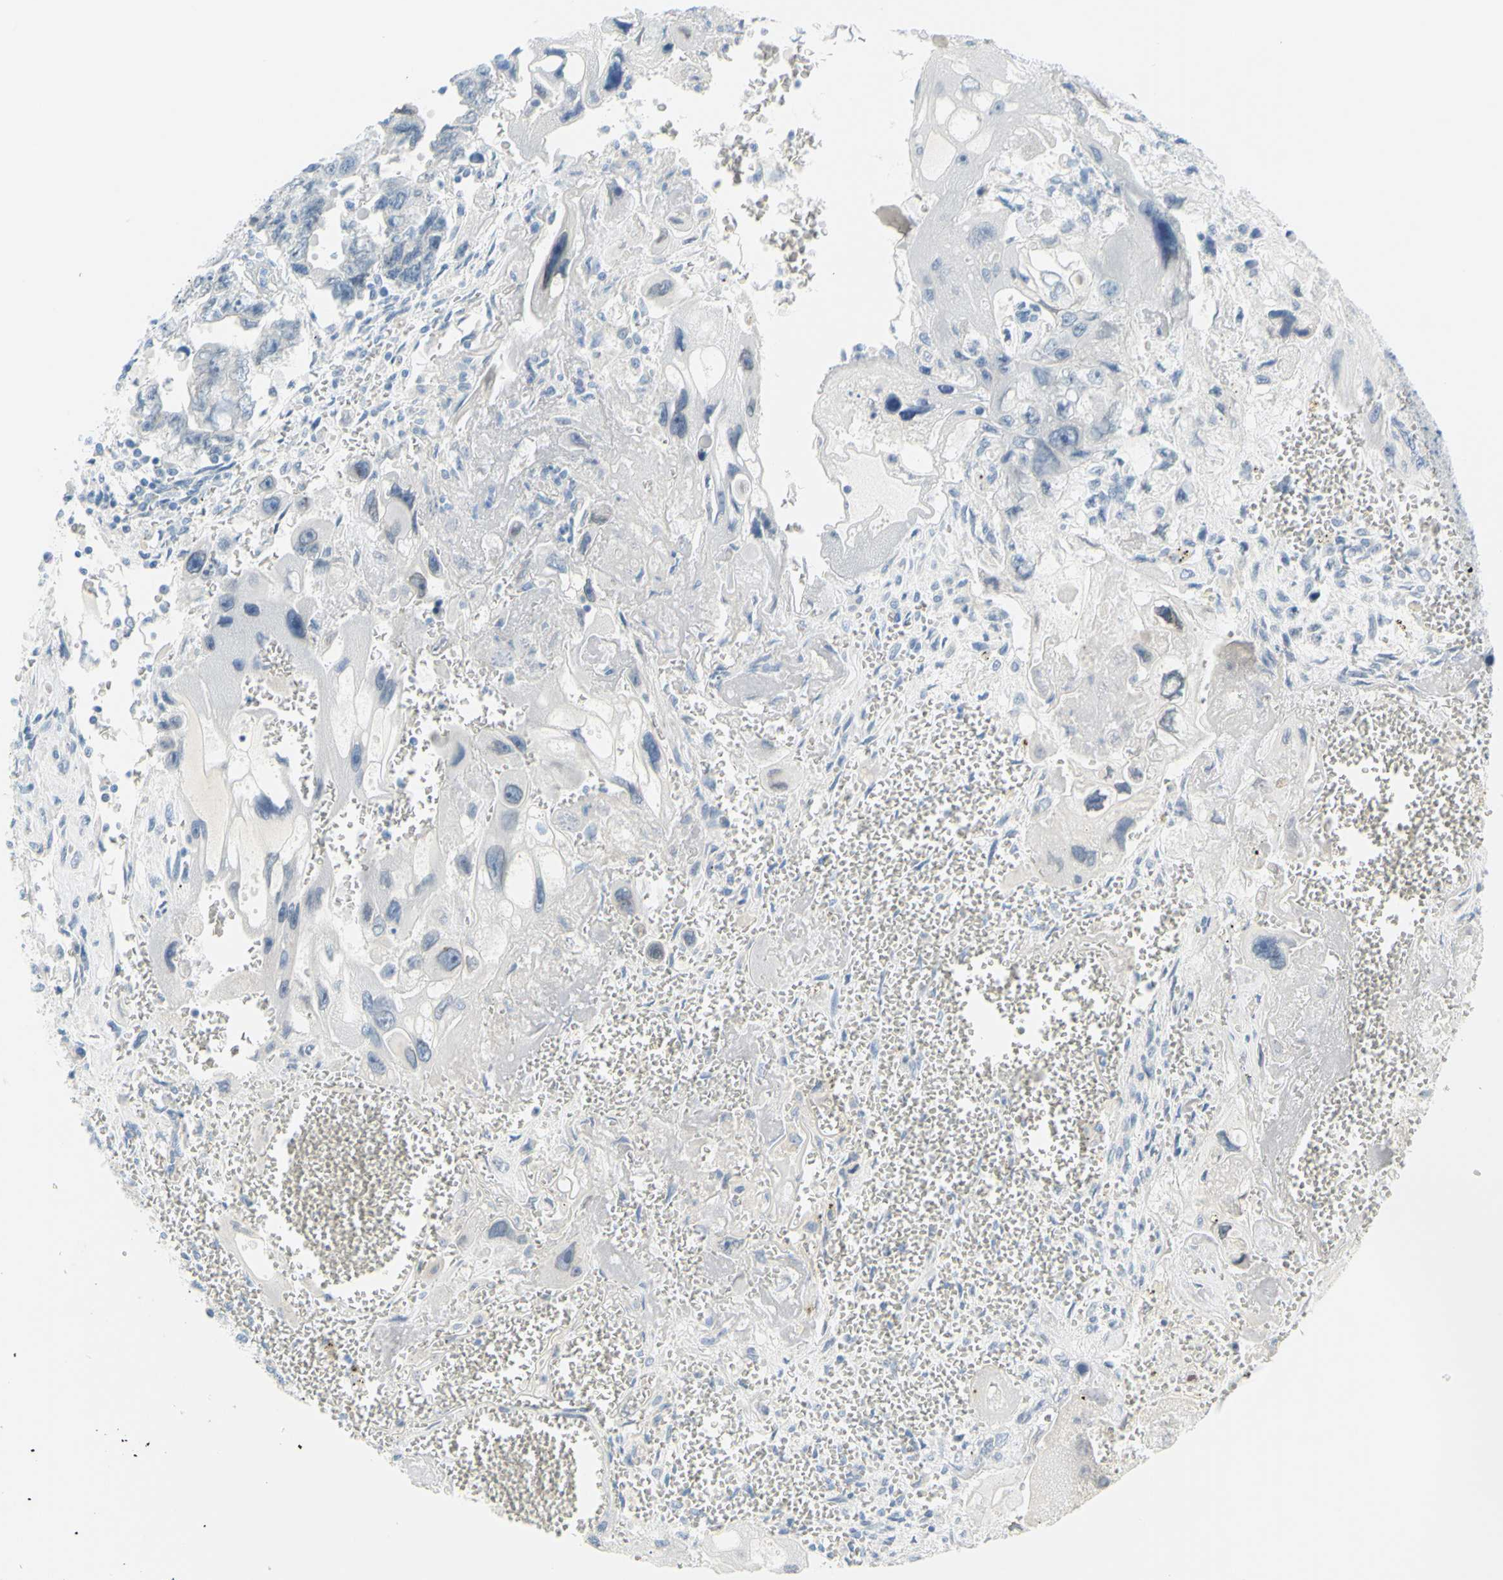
{"staining": {"intensity": "negative", "quantity": "none", "location": "none"}, "tissue": "testis cancer", "cell_type": "Tumor cells", "image_type": "cancer", "snomed": [{"axis": "morphology", "description": "Carcinoma, Embryonal, NOS"}, {"axis": "topography", "description": "Testis"}], "caption": "This photomicrograph is of embryonal carcinoma (testis) stained with immunohistochemistry (IHC) to label a protein in brown with the nuclei are counter-stained blue. There is no staining in tumor cells.", "gene": "DCT", "patient": {"sex": "male", "age": 28}}